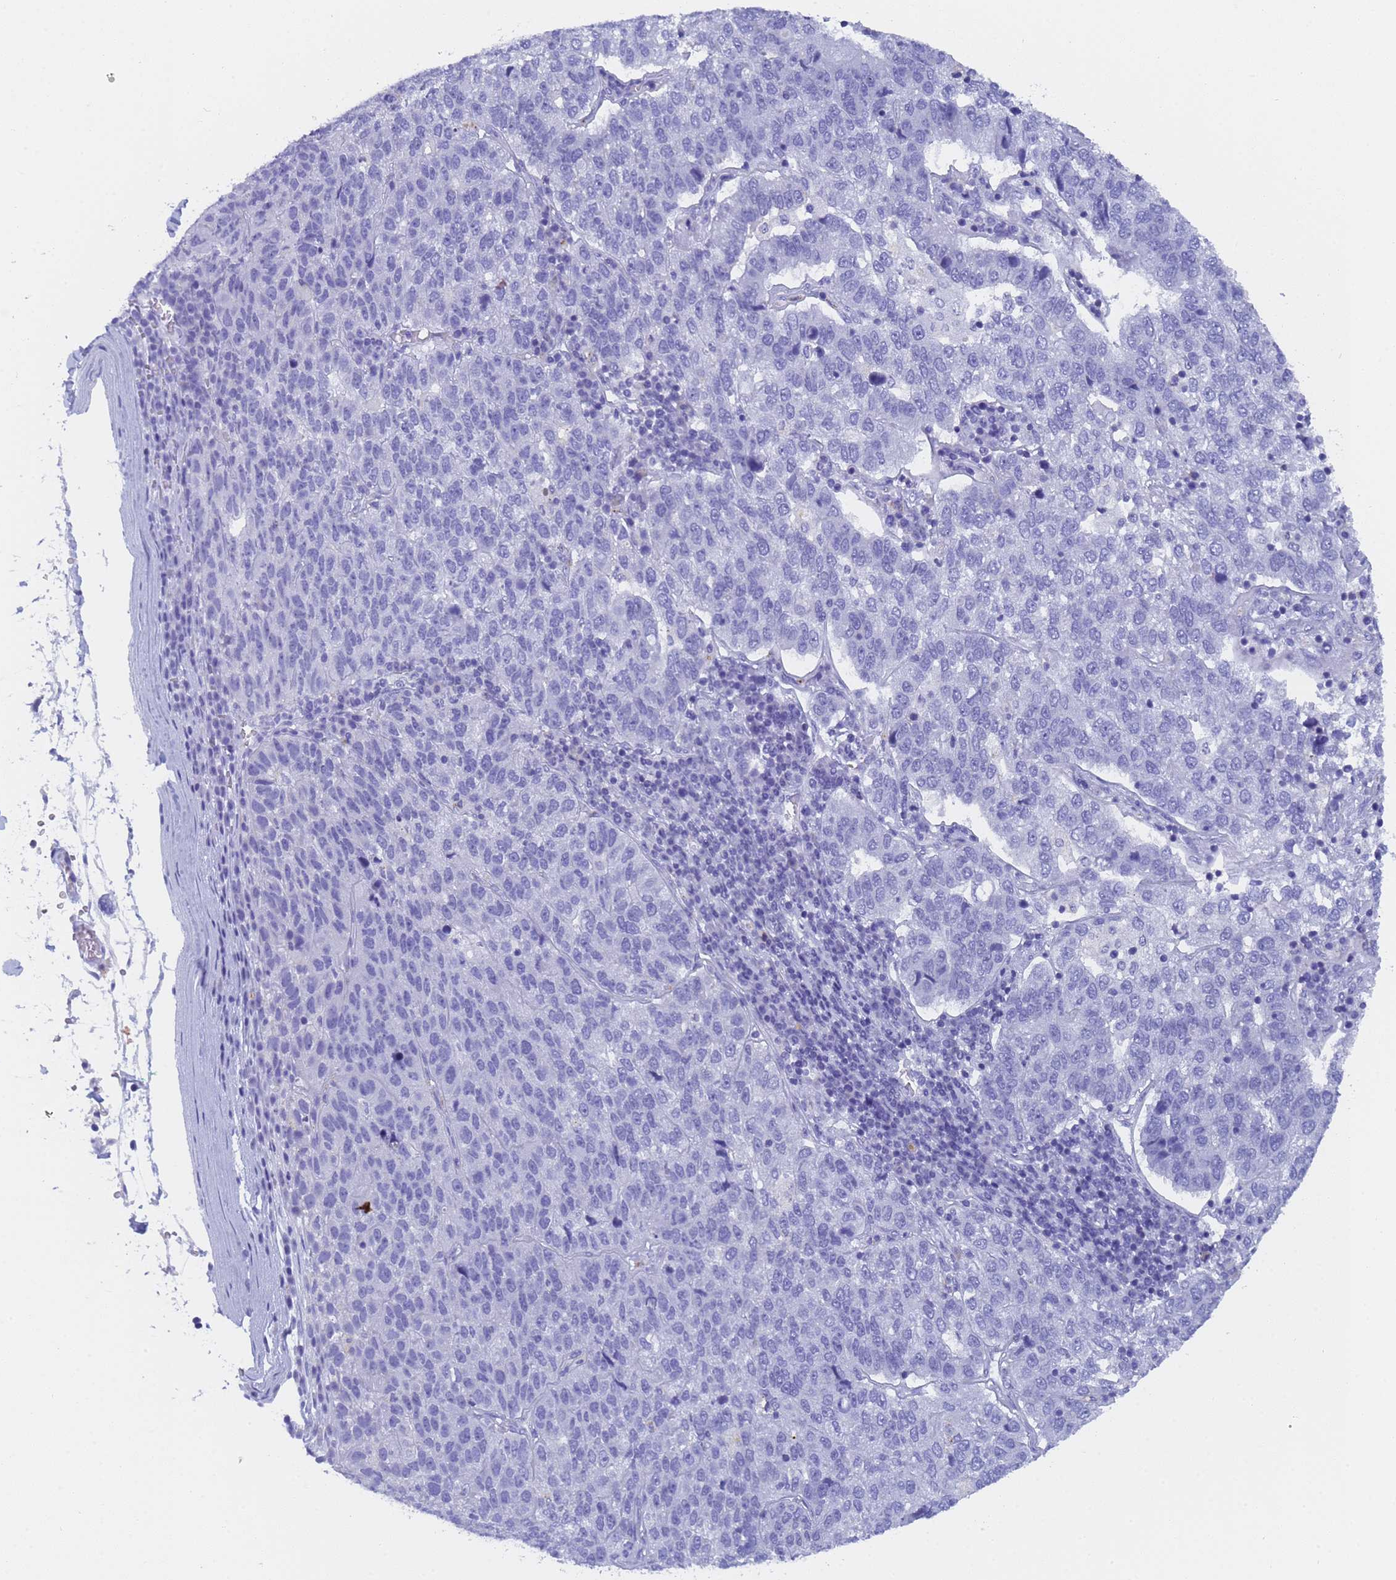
{"staining": {"intensity": "negative", "quantity": "none", "location": "none"}, "tissue": "pancreatic cancer", "cell_type": "Tumor cells", "image_type": "cancer", "snomed": [{"axis": "morphology", "description": "Adenocarcinoma, NOS"}, {"axis": "topography", "description": "Pancreas"}], "caption": "This is an immunohistochemistry (IHC) image of human adenocarcinoma (pancreatic). There is no staining in tumor cells.", "gene": "STATH", "patient": {"sex": "female", "age": 61}}